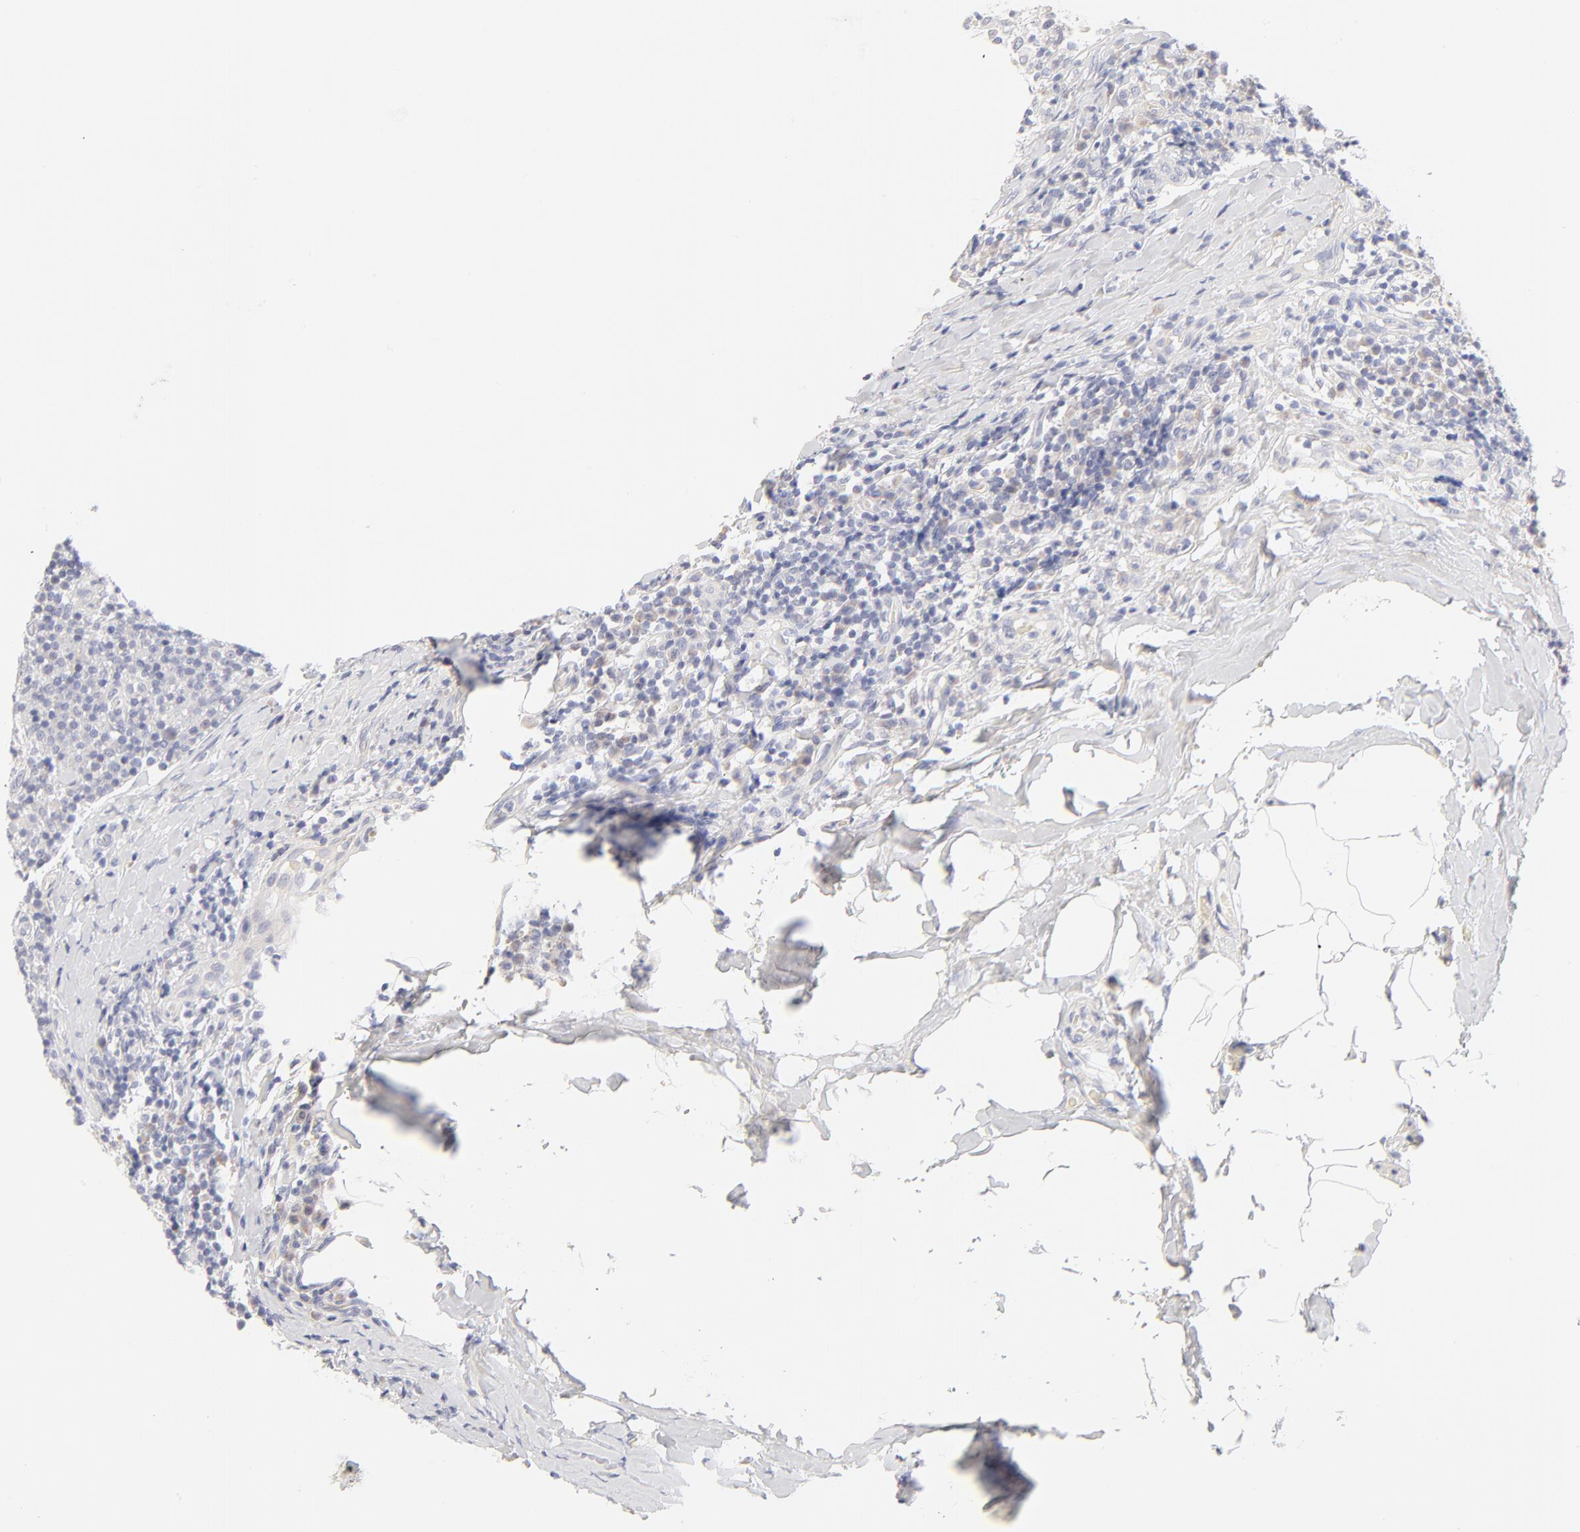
{"staining": {"intensity": "negative", "quantity": "none", "location": "none"}, "tissue": "lymph node", "cell_type": "Germinal center cells", "image_type": "normal", "snomed": [{"axis": "morphology", "description": "Normal tissue, NOS"}, {"axis": "morphology", "description": "Inflammation, NOS"}, {"axis": "topography", "description": "Lymph node"}], "caption": "Germinal center cells show no significant positivity in unremarkable lymph node.", "gene": "NPNT", "patient": {"sex": "male", "age": 46}}